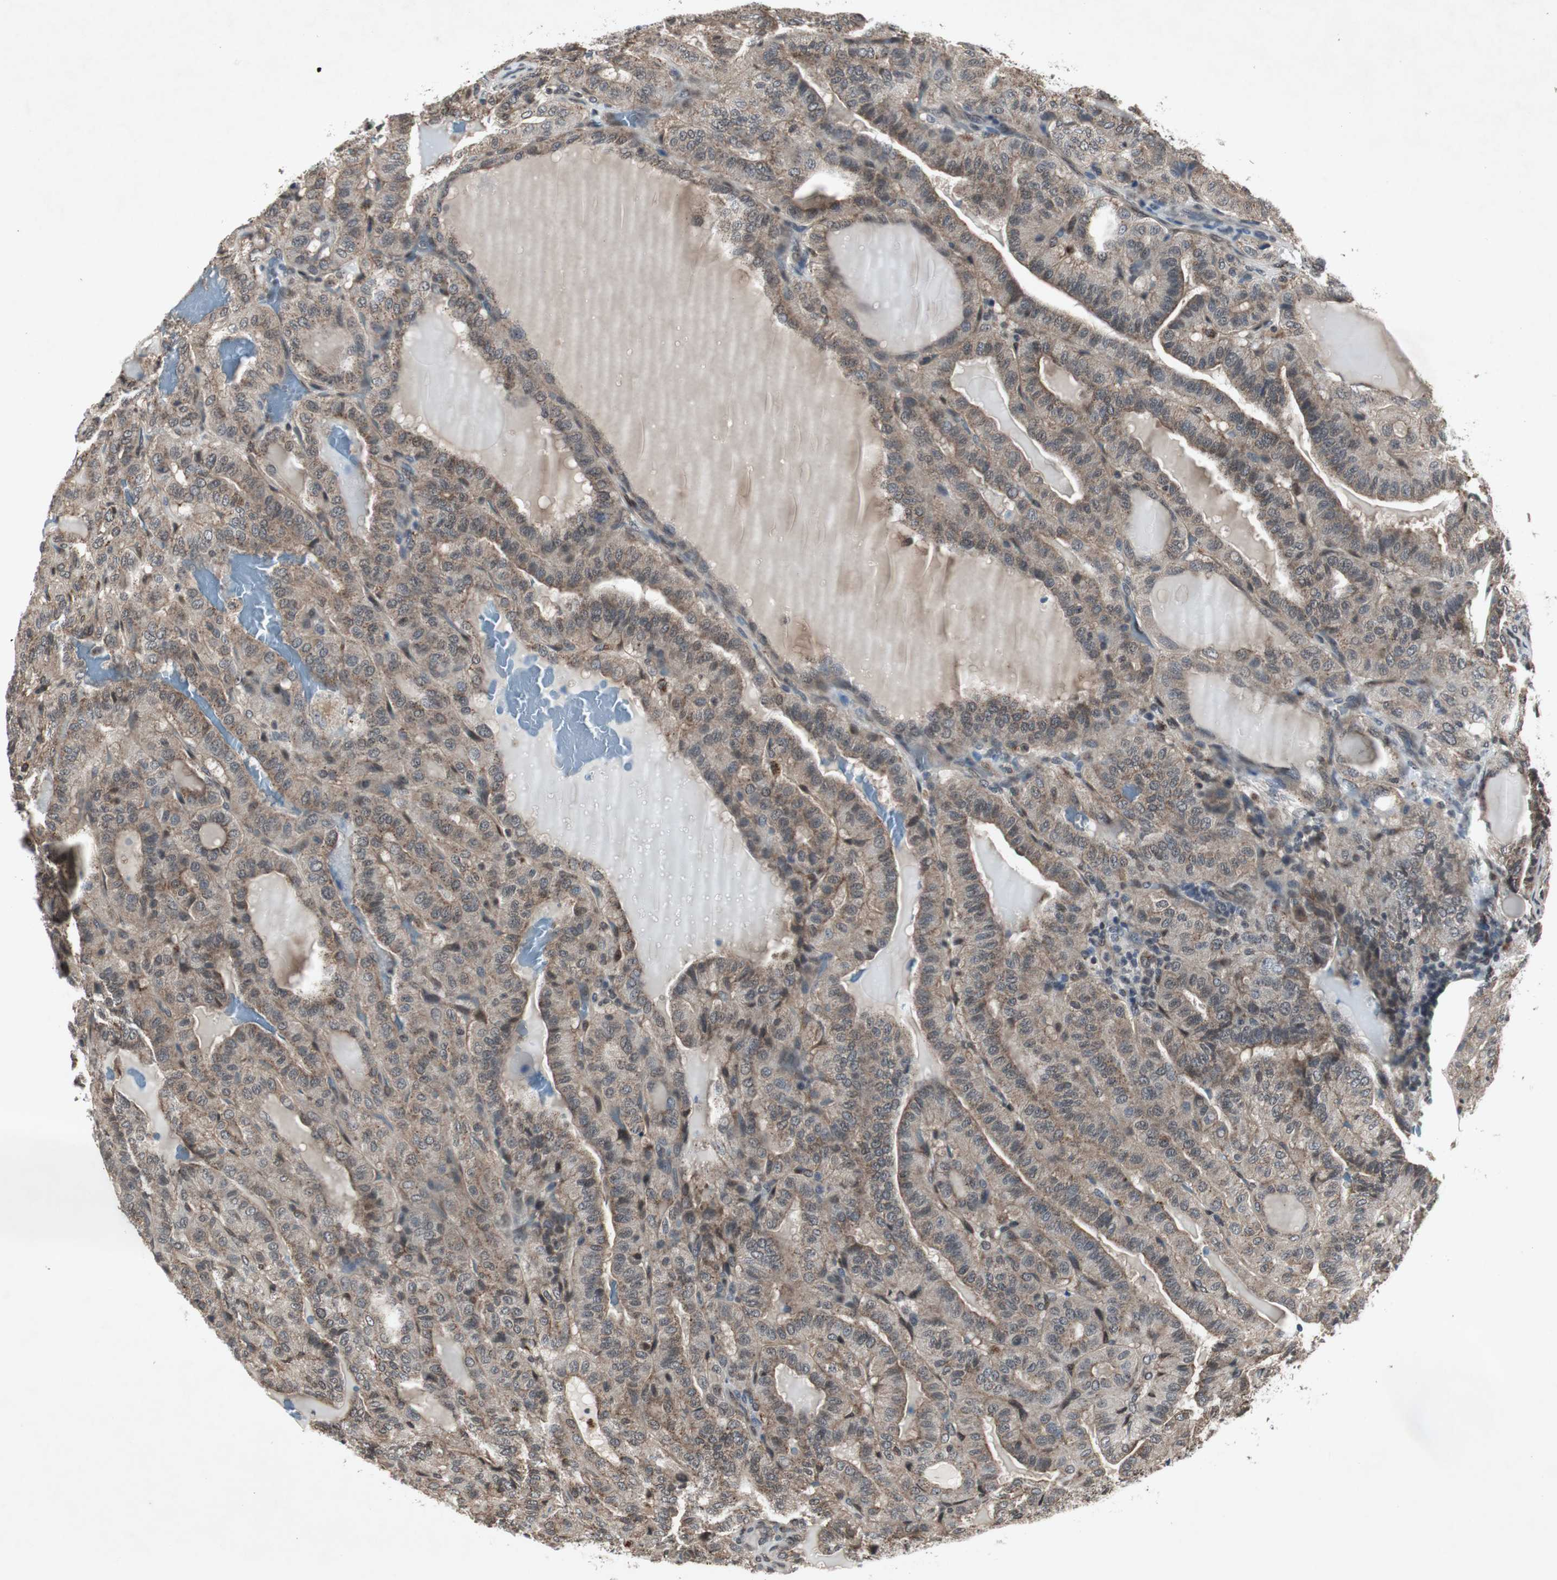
{"staining": {"intensity": "weak", "quantity": ">75%", "location": "cytoplasmic/membranous"}, "tissue": "thyroid cancer", "cell_type": "Tumor cells", "image_type": "cancer", "snomed": [{"axis": "morphology", "description": "Papillary adenocarcinoma, NOS"}, {"axis": "topography", "description": "Thyroid gland"}], "caption": "Tumor cells show low levels of weak cytoplasmic/membranous staining in about >75% of cells in thyroid papillary adenocarcinoma.", "gene": "SMAD1", "patient": {"sex": "male", "age": 77}}